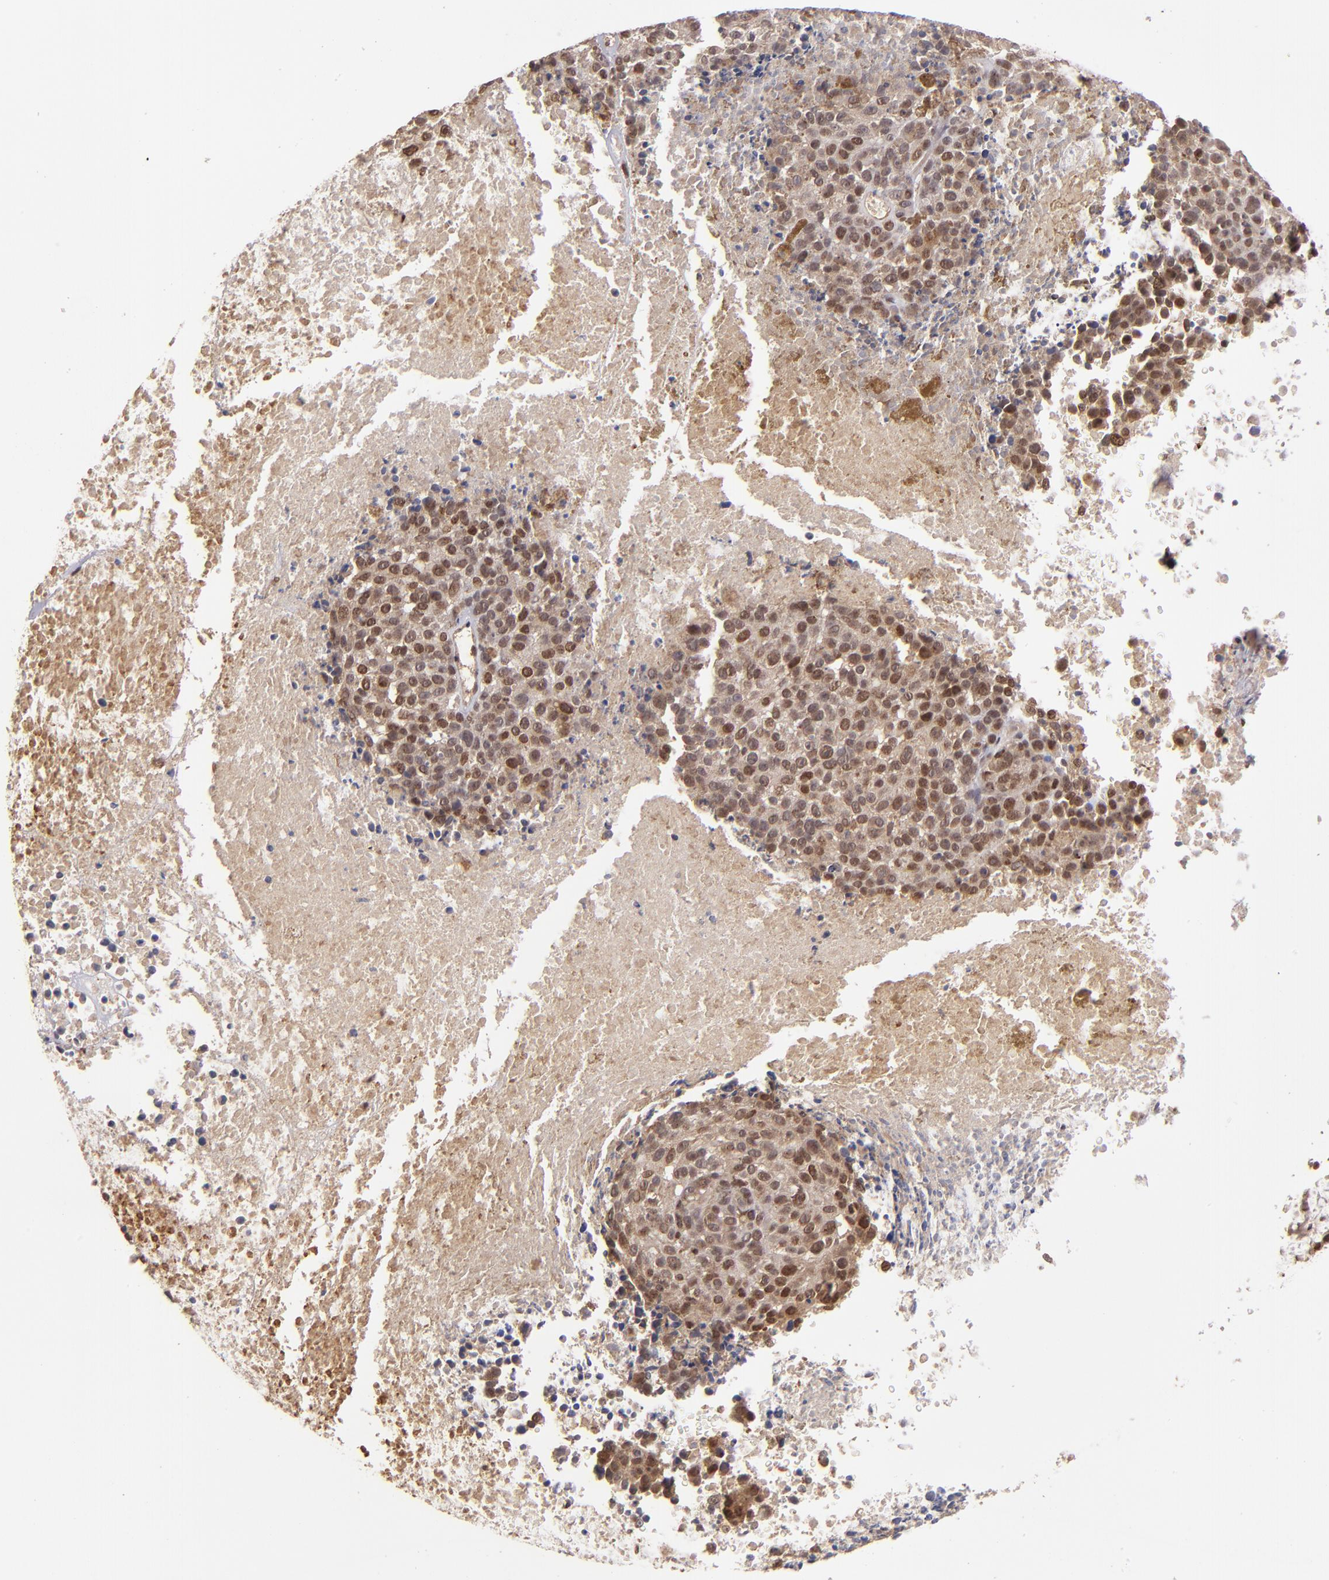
{"staining": {"intensity": "moderate", "quantity": "25%-75%", "location": "nuclear"}, "tissue": "melanoma", "cell_type": "Tumor cells", "image_type": "cancer", "snomed": [{"axis": "morphology", "description": "Malignant melanoma, Metastatic site"}, {"axis": "topography", "description": "Cerebral cortex"}], "caption": "A micrograph of human malignant melanoma (metastatic site) stained for a protein shows moderate nuclear brown staining in tumor cells. (DAB IHC, brown staining for protein, blue staining for nuclei).", "gene": "ABHD12B", "patient": {"sex": "female", "age": 52}}